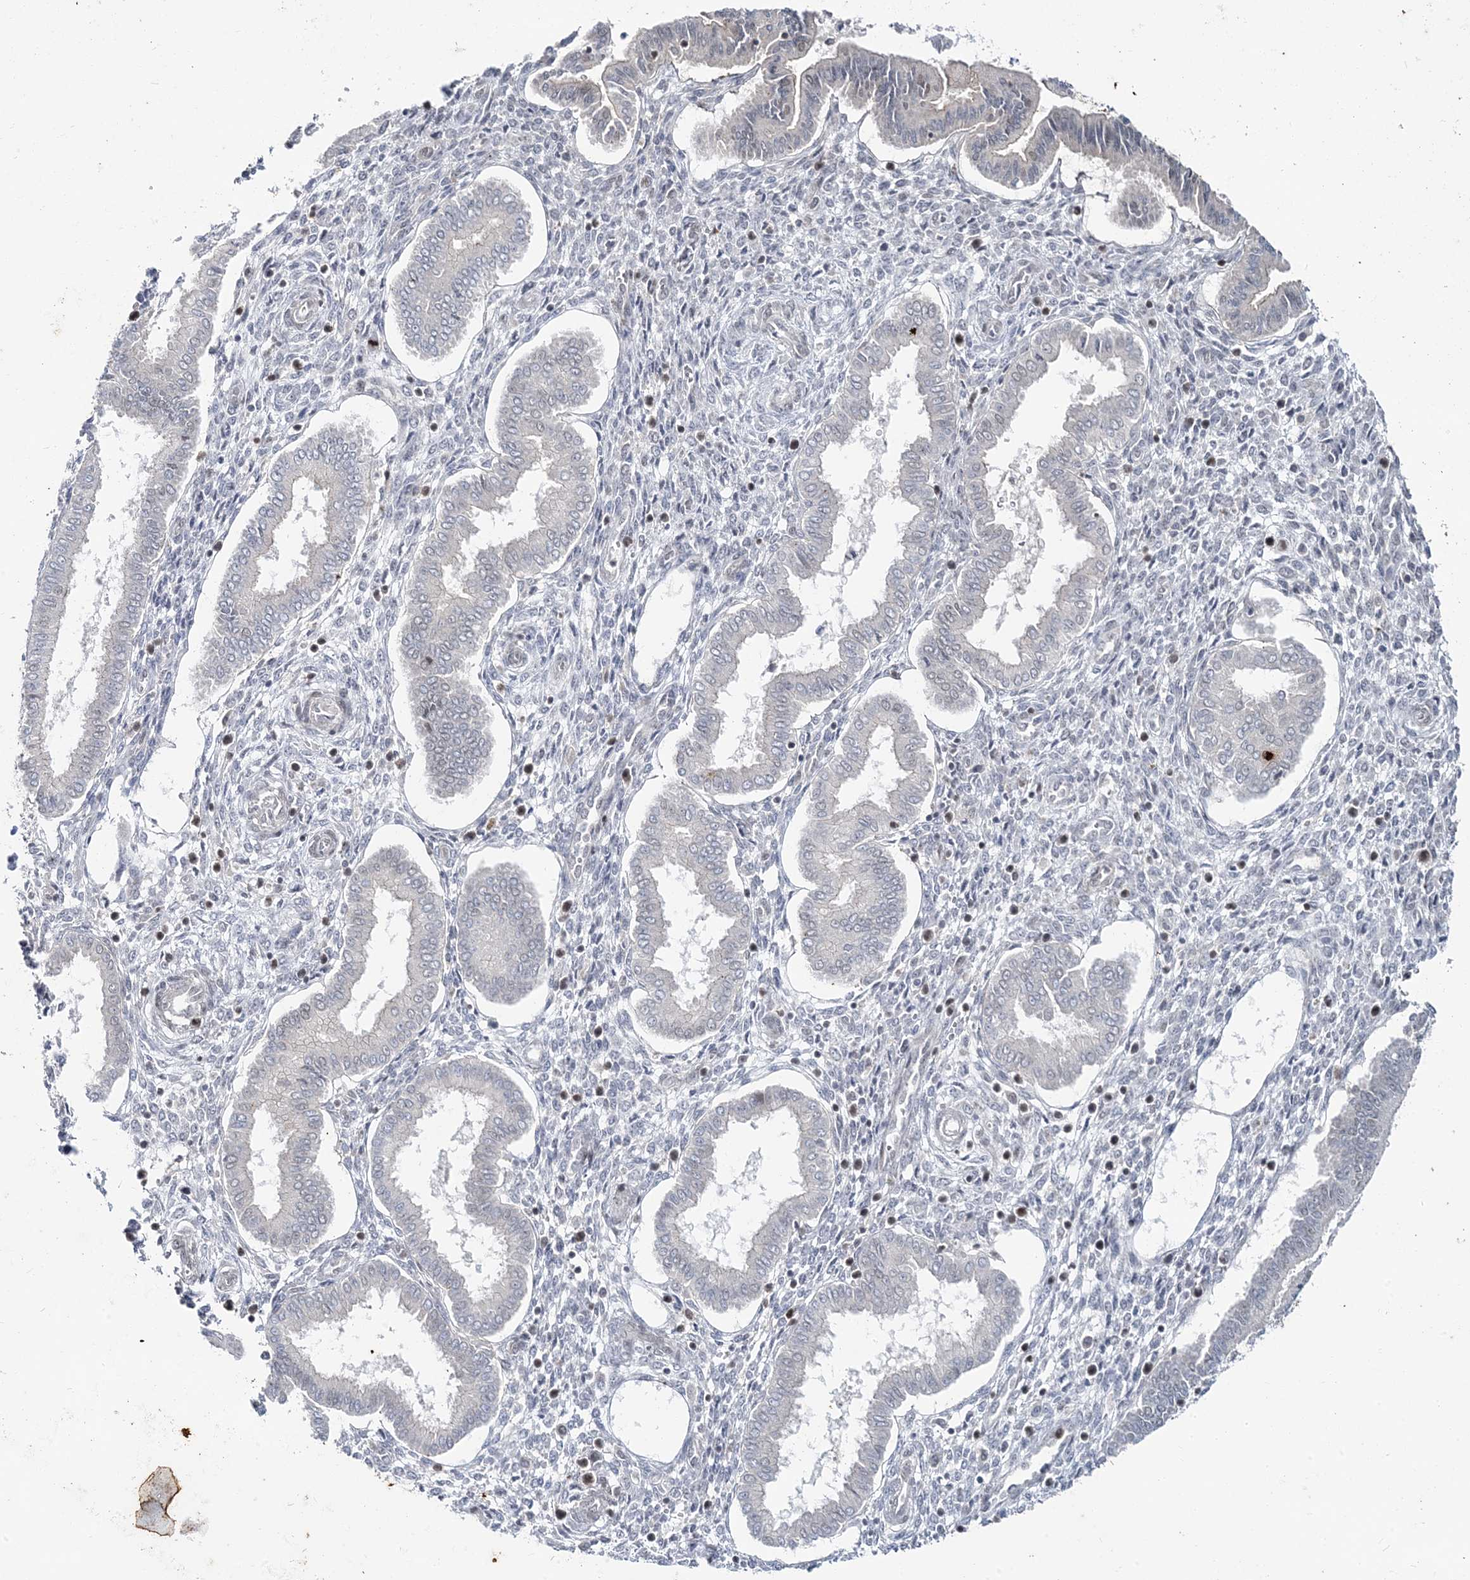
{"staining": {"intensity": "negative", "quantity": "none", "location": "none"}, "tissue": "endometrium", "cell_type": "Cells in endometrial stroma", "image_type": "normal", "snomed": [{"axis": "morphology", "description": "Normal tissue, NOS"}, {"axis": "topography", "description": "Endometrium"}], "caption": "The image shows no staining of cells in endometrial stroma in normal endometrium. Brightfield microscopy of immunohistochemistry (IHC) stained with DAB (brown) and hematoxylin (blue), captured at high magnification.", "gene": "LEXM", "patient": {"sex": "female", "age": 24}}